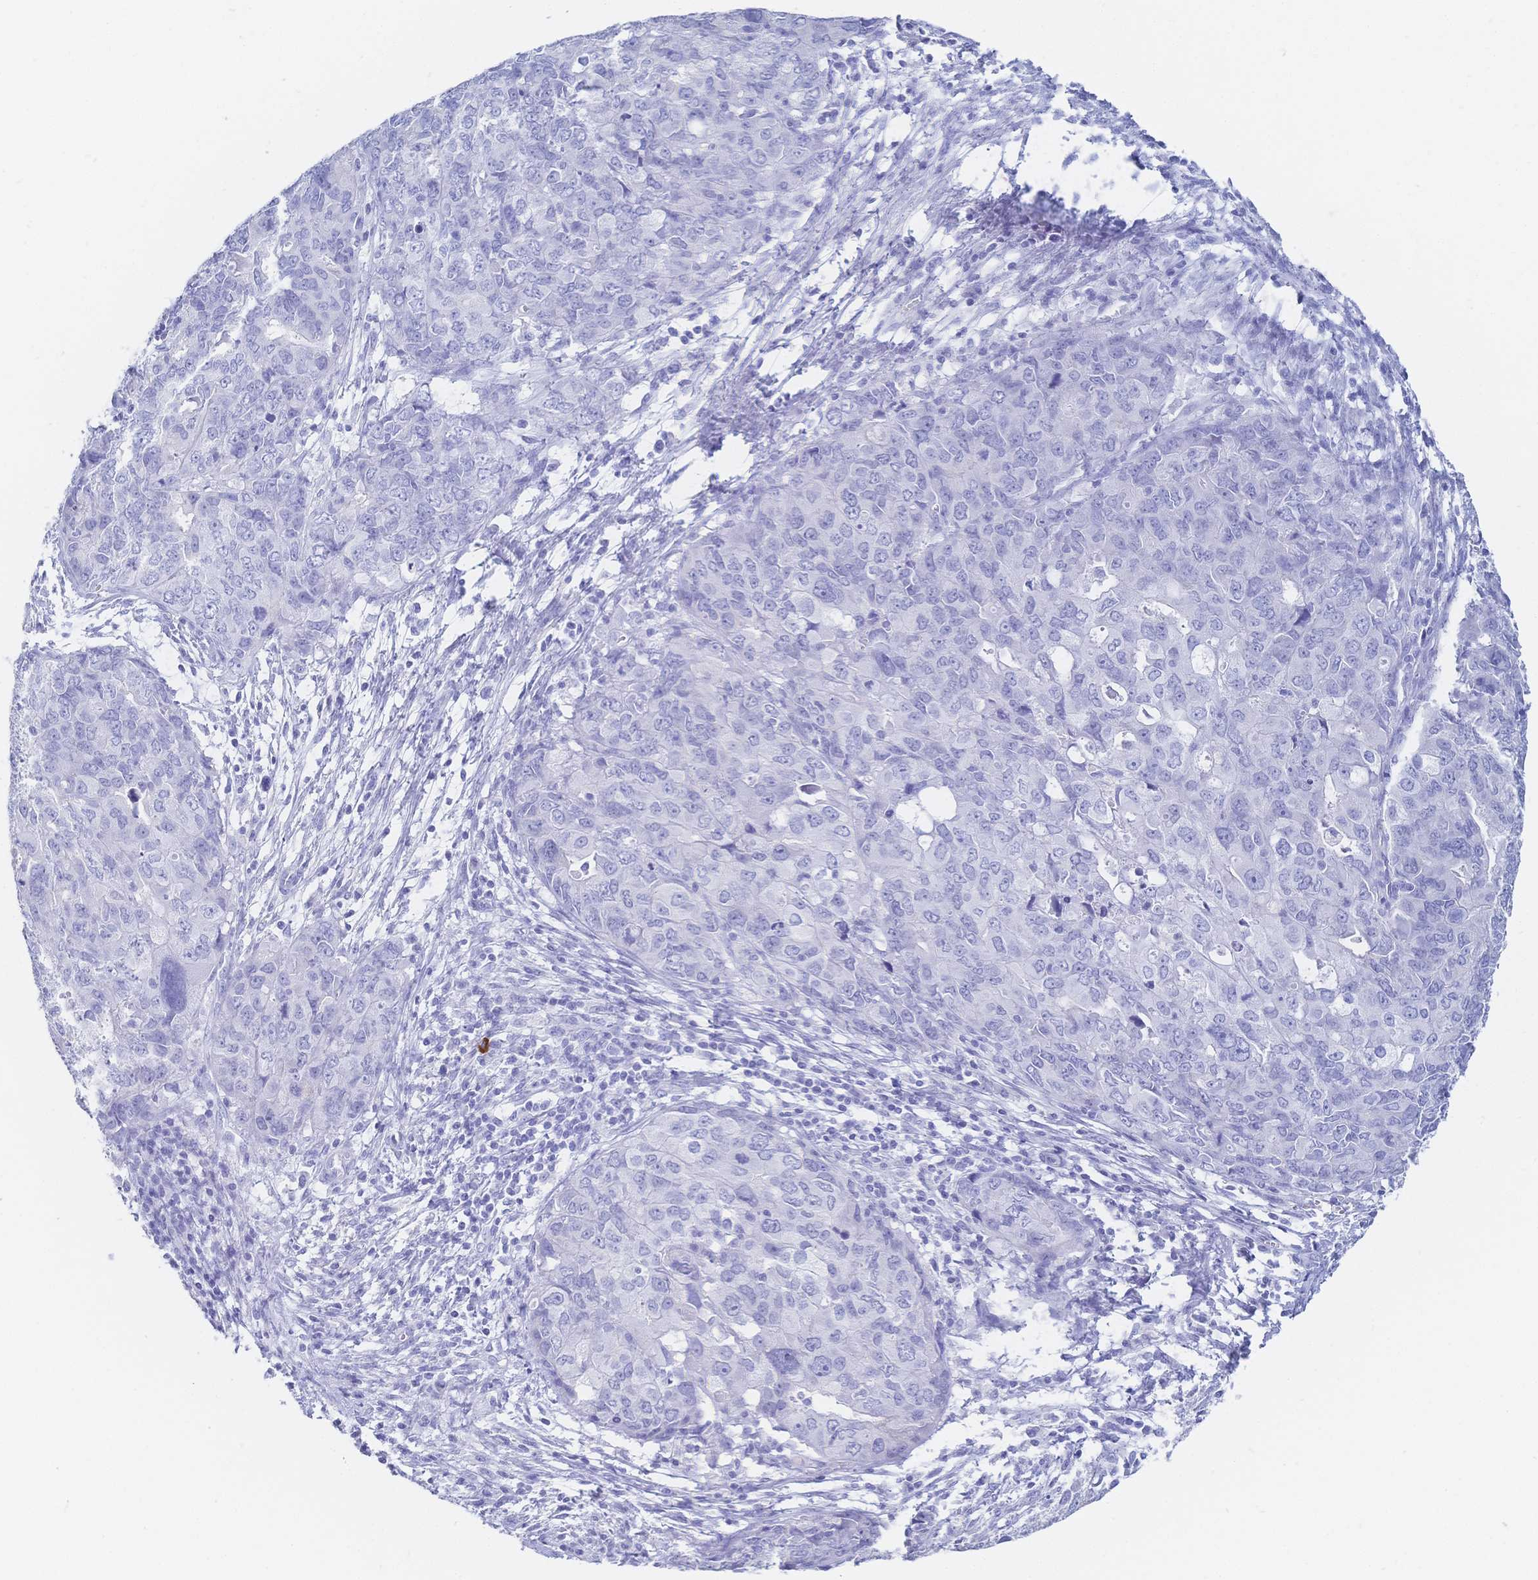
{"staining": {"intensity": "negative", "quantity": "none", "location": "none"}, "tissue": "endometrial cancer", "cell_type": "Tumor cells", "image_type": "cancer", "snomed": [{"axis": "morphology", "description": "Adenocarcinoma, NOS"}, {"axis": "topography", "description": "Uterus"}], "caption": "Immunohistochemistry photomicrograph of neoplastic tissue: endometrial cancer (adenocarcinoma) stained with DAB (3,3'-diaminobenzidine) demonstrates no significant protein staining in tumor cells.", "gene": "MEP1B", "patient": {"sex": "female", "age": 79}}